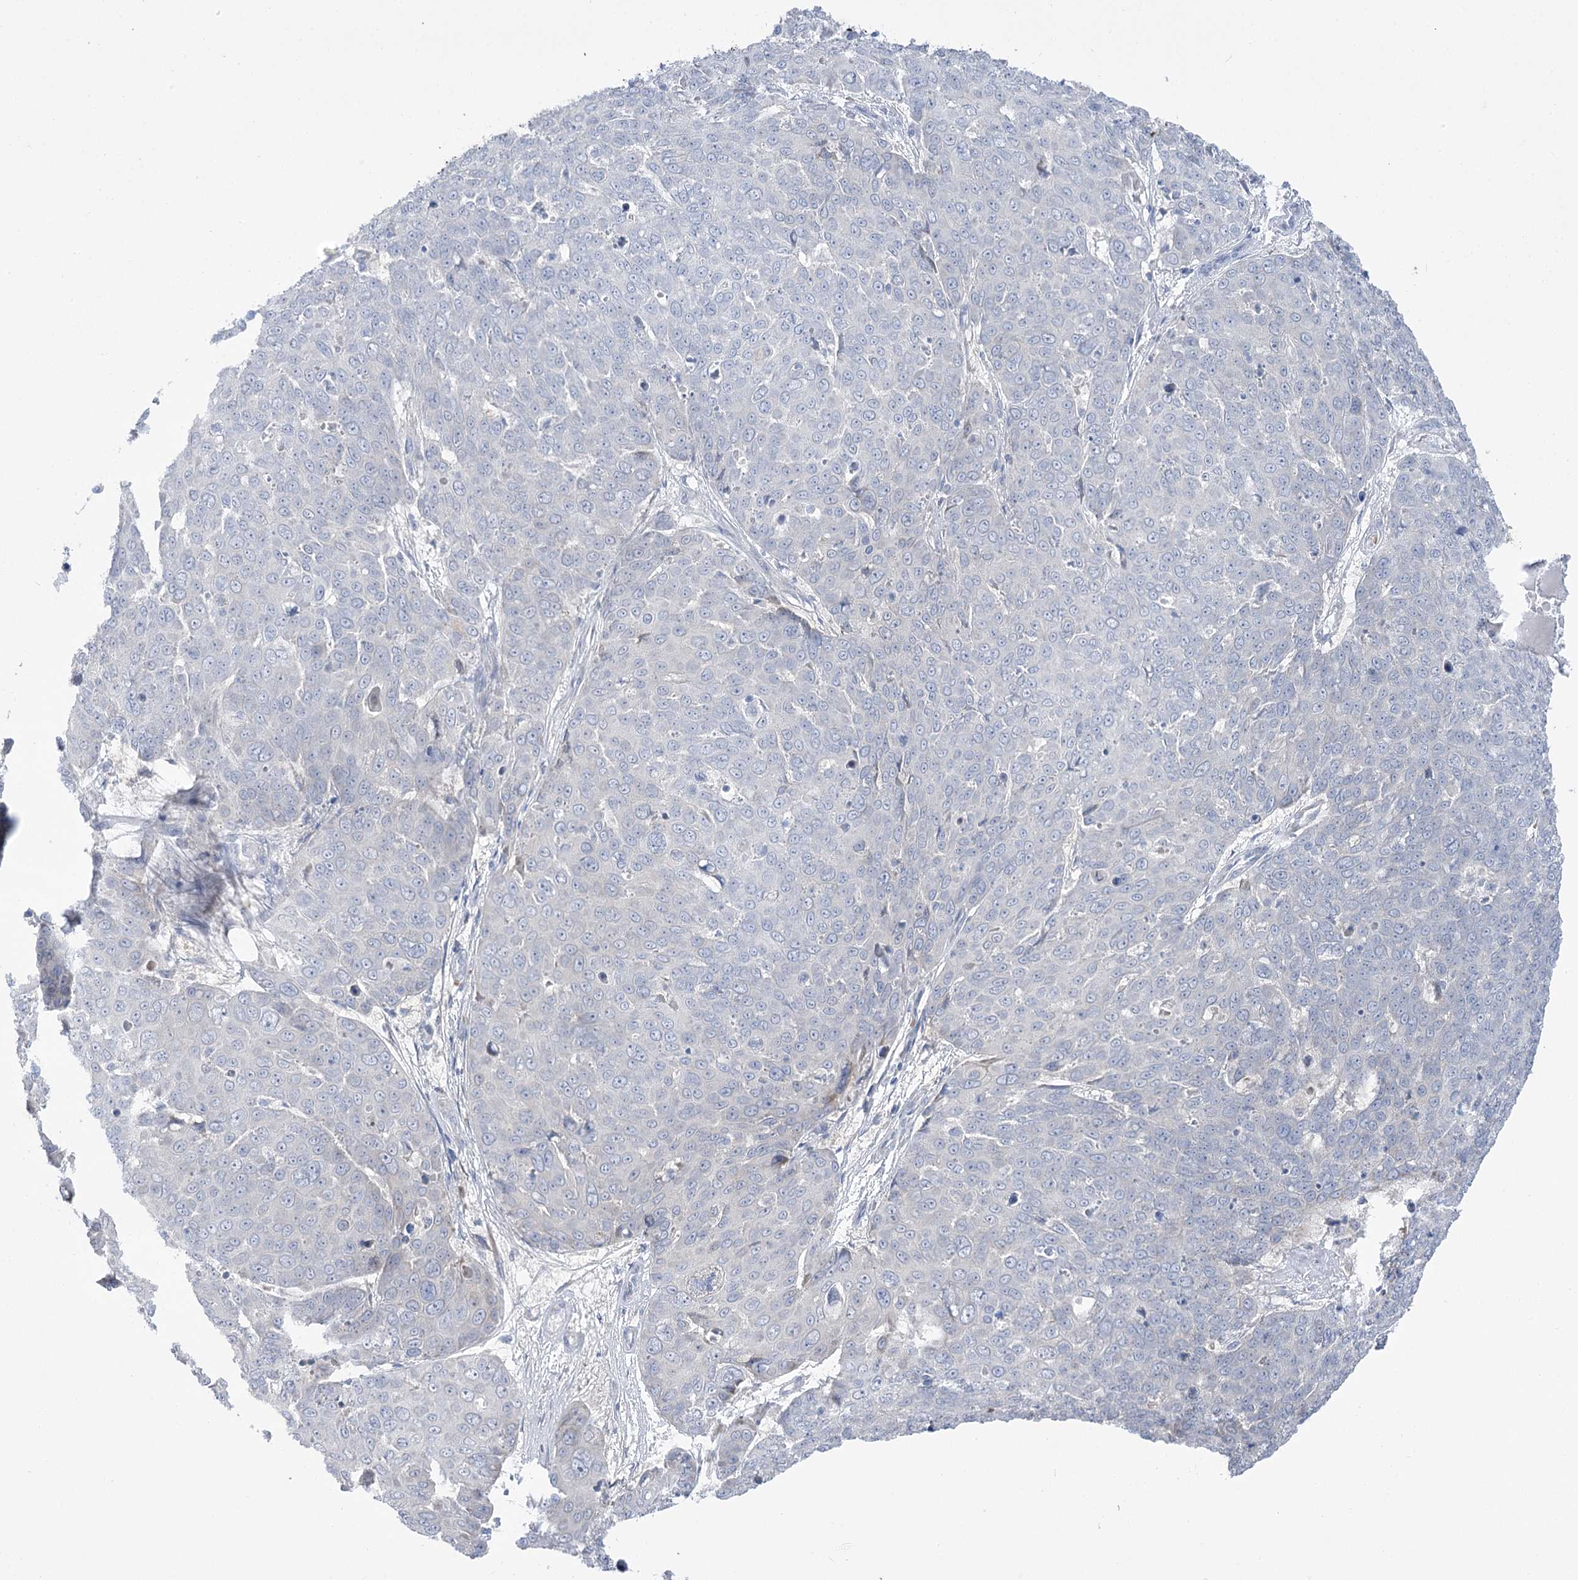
{"staining": {"intensity": "negative", "quantity": "none", "location": "none"}, "tissue": "skin cancer", "cell_type": "Tumor cells", "image_type": "cancer", "snomed": [{"axis": "morphology", "description": "Squamous cell carcinoma, NOS"}, {"axis": "topography", "description": "Skin"}], "caption": "There is no significant positivity in tumor cells of squamous cell carcinoma (skin). (Brightfield microscopy of DAB (3,3'-diaminobenzidine) immunohistochemistry at high magnification).", "gene": "SIAE", "patient": {"sex": "male", "age": 71}}